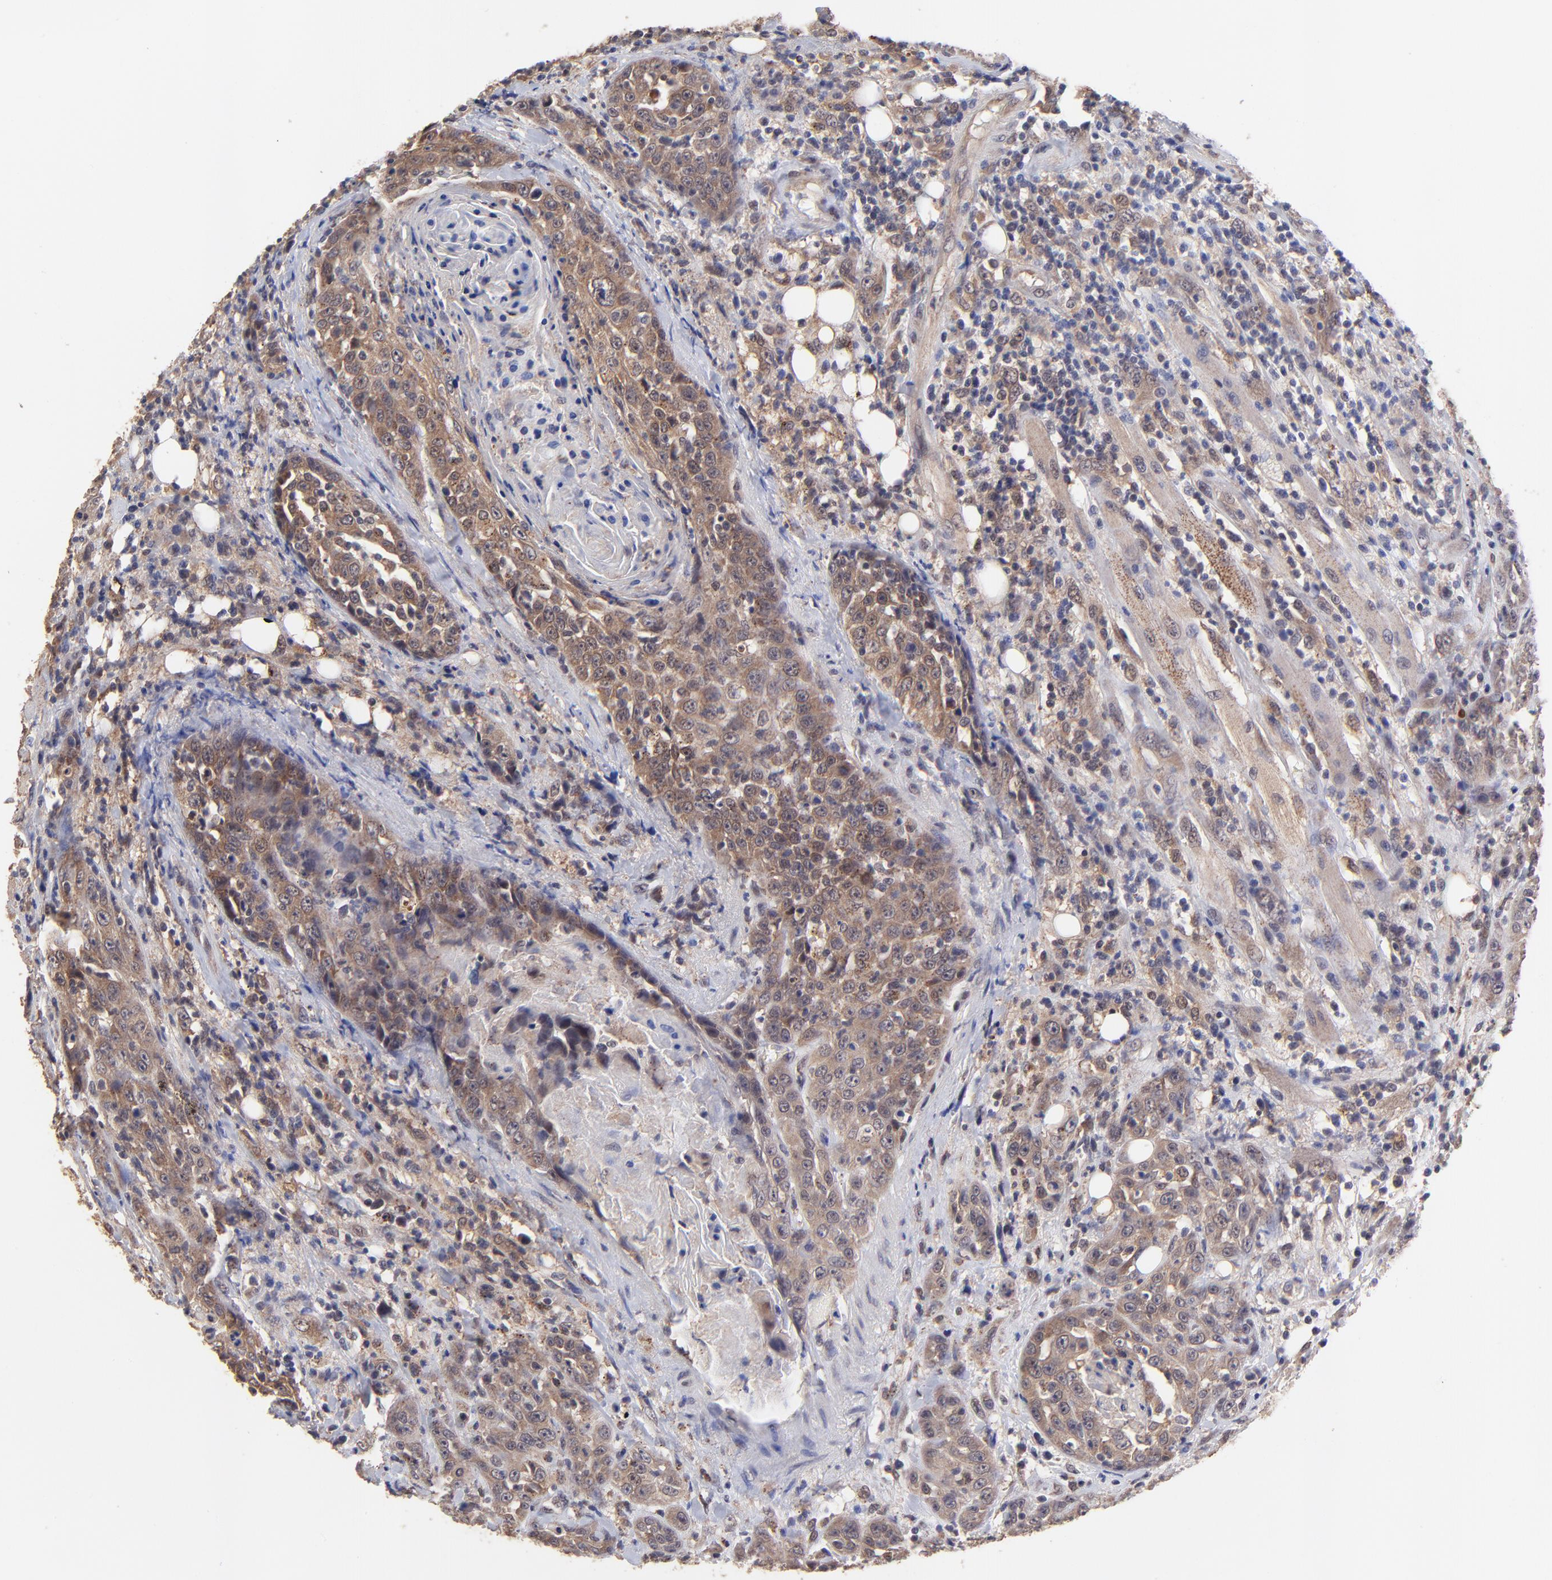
{"staining": {"intensity": "moderate", "quantity": ">75%", "location": "cytoplasmic/membranous"}, "tissue": "head and neck cancer", "cell_type": "Tumor cells", "image_type": "cancer", "snomed": [{"axis": "morphology", "description": "Squamous cell carcinoma, NOS"}, {"axis": "topography", "description": "Head-Neck"}], "caption": "Head and neck squamous cell carcinoma stained for a protein reveals moderate cytoplasmic/membranous positivity in tumor cells. (DAB IHC, brown staining for protein, blue staining for nuclei).", "gene": "ZNF747", "patient": {"sex": "female", "age": 84}}